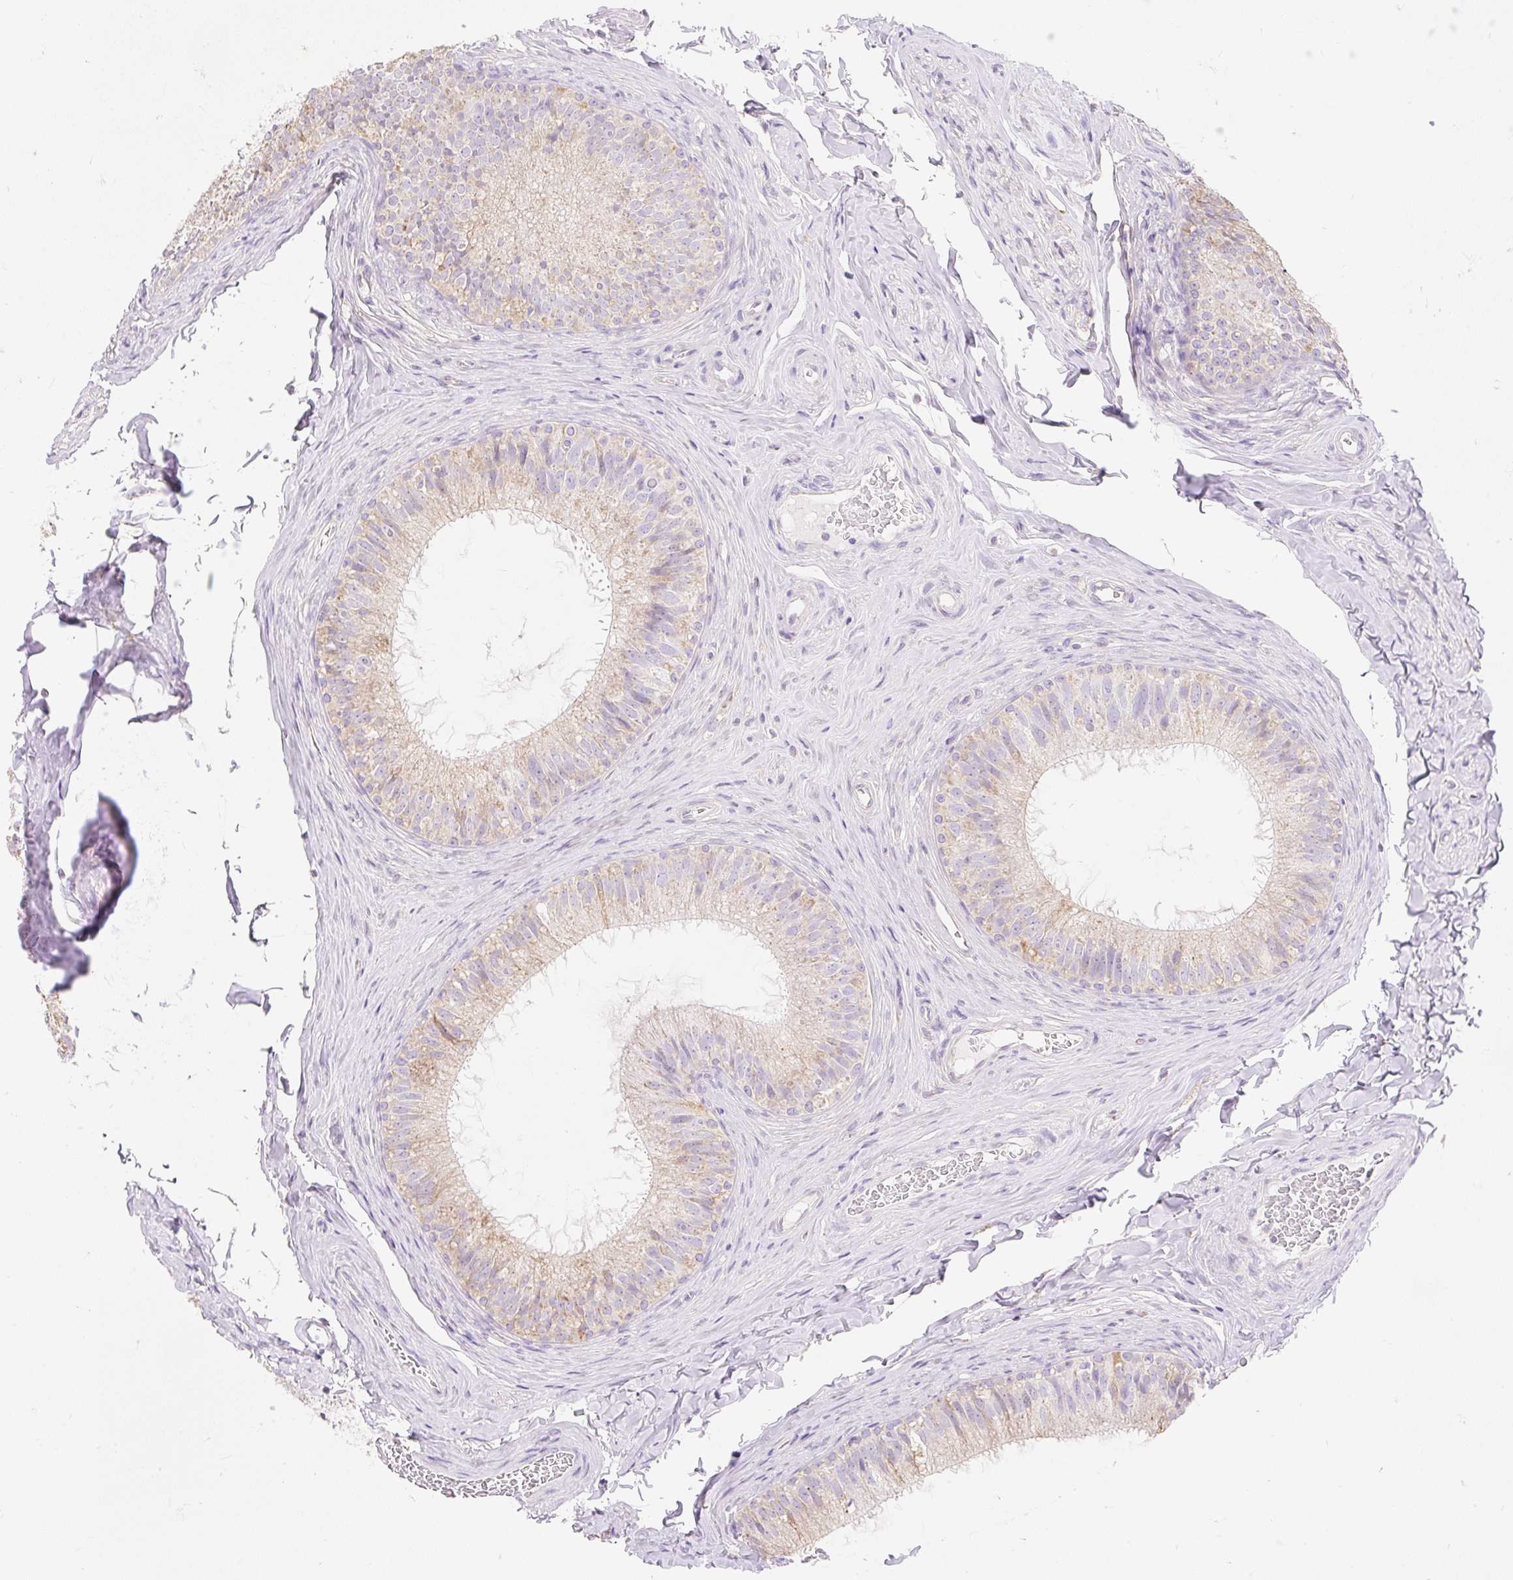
{"staining": {"intensity": "weak", "quantity": "25%-75%", "location": "cytoplasmic/membranous"}, "tissue": "epididymis", "cell_type": "Glandular cells", "image_type": "normal", "snomed": [{"axis": "morphology", "description": "Normal tissue, NOS"}, {"axis": "topography", "description": "Epididymis"}], "caption": "Immunohistochemistry (IHC) micrograph of unremarkable human epididymis stained for a protein (brown), which demonstrates low levels of weak cytoplasmic/membranous staining in approximately 25%-75% of glandular cells.", "gene": "DHX35", "patient": {"sex": "male", "age": 34}}